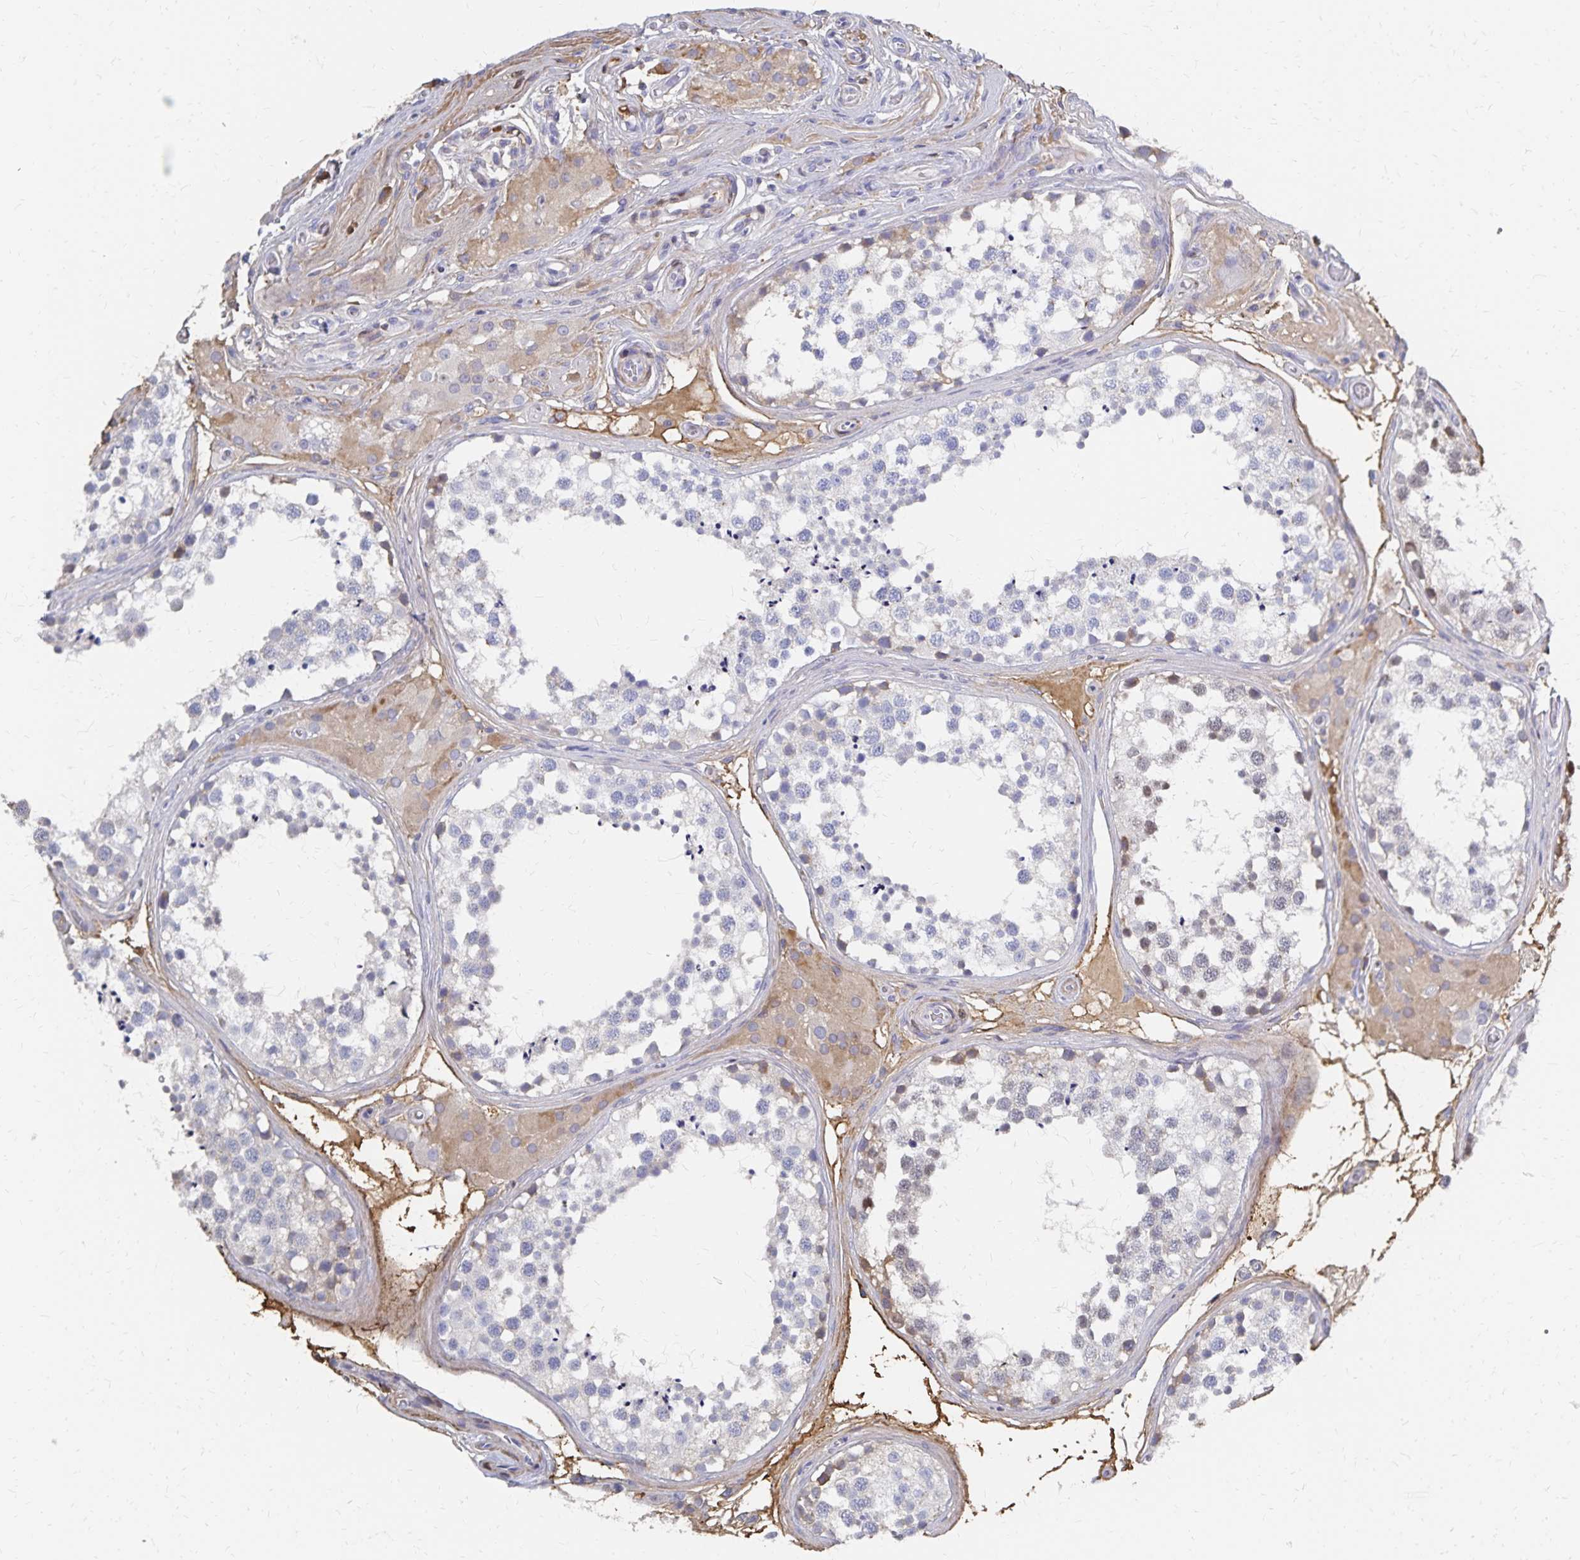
{"staining": {"intensity": "negative", "quantity": "none", "location": "none"}, "tissue": "testis", "cell_type": "Cells in seminiferous ducts", "image_type": "normal", "snomed": [{"axis": "morphology", "description": "Normal tissue, NOS"}, {"axis": "morphology", "description": "Seminoma, NOS"}, {"axis": "topography", "description": "Testis"}], "caption": "Photomicrograph shows no protein positivity in cells in seminiferous ducts of normal testis. (Stains: DAB (3,3'-diaminobenzidine) immunohistochemistry (IHC) with hematoxylin counter stain, Microscopy: brightfield microscopy at high magnification).", "gene": "KISS1", "patient": {"sex": "male", "age": 65}}